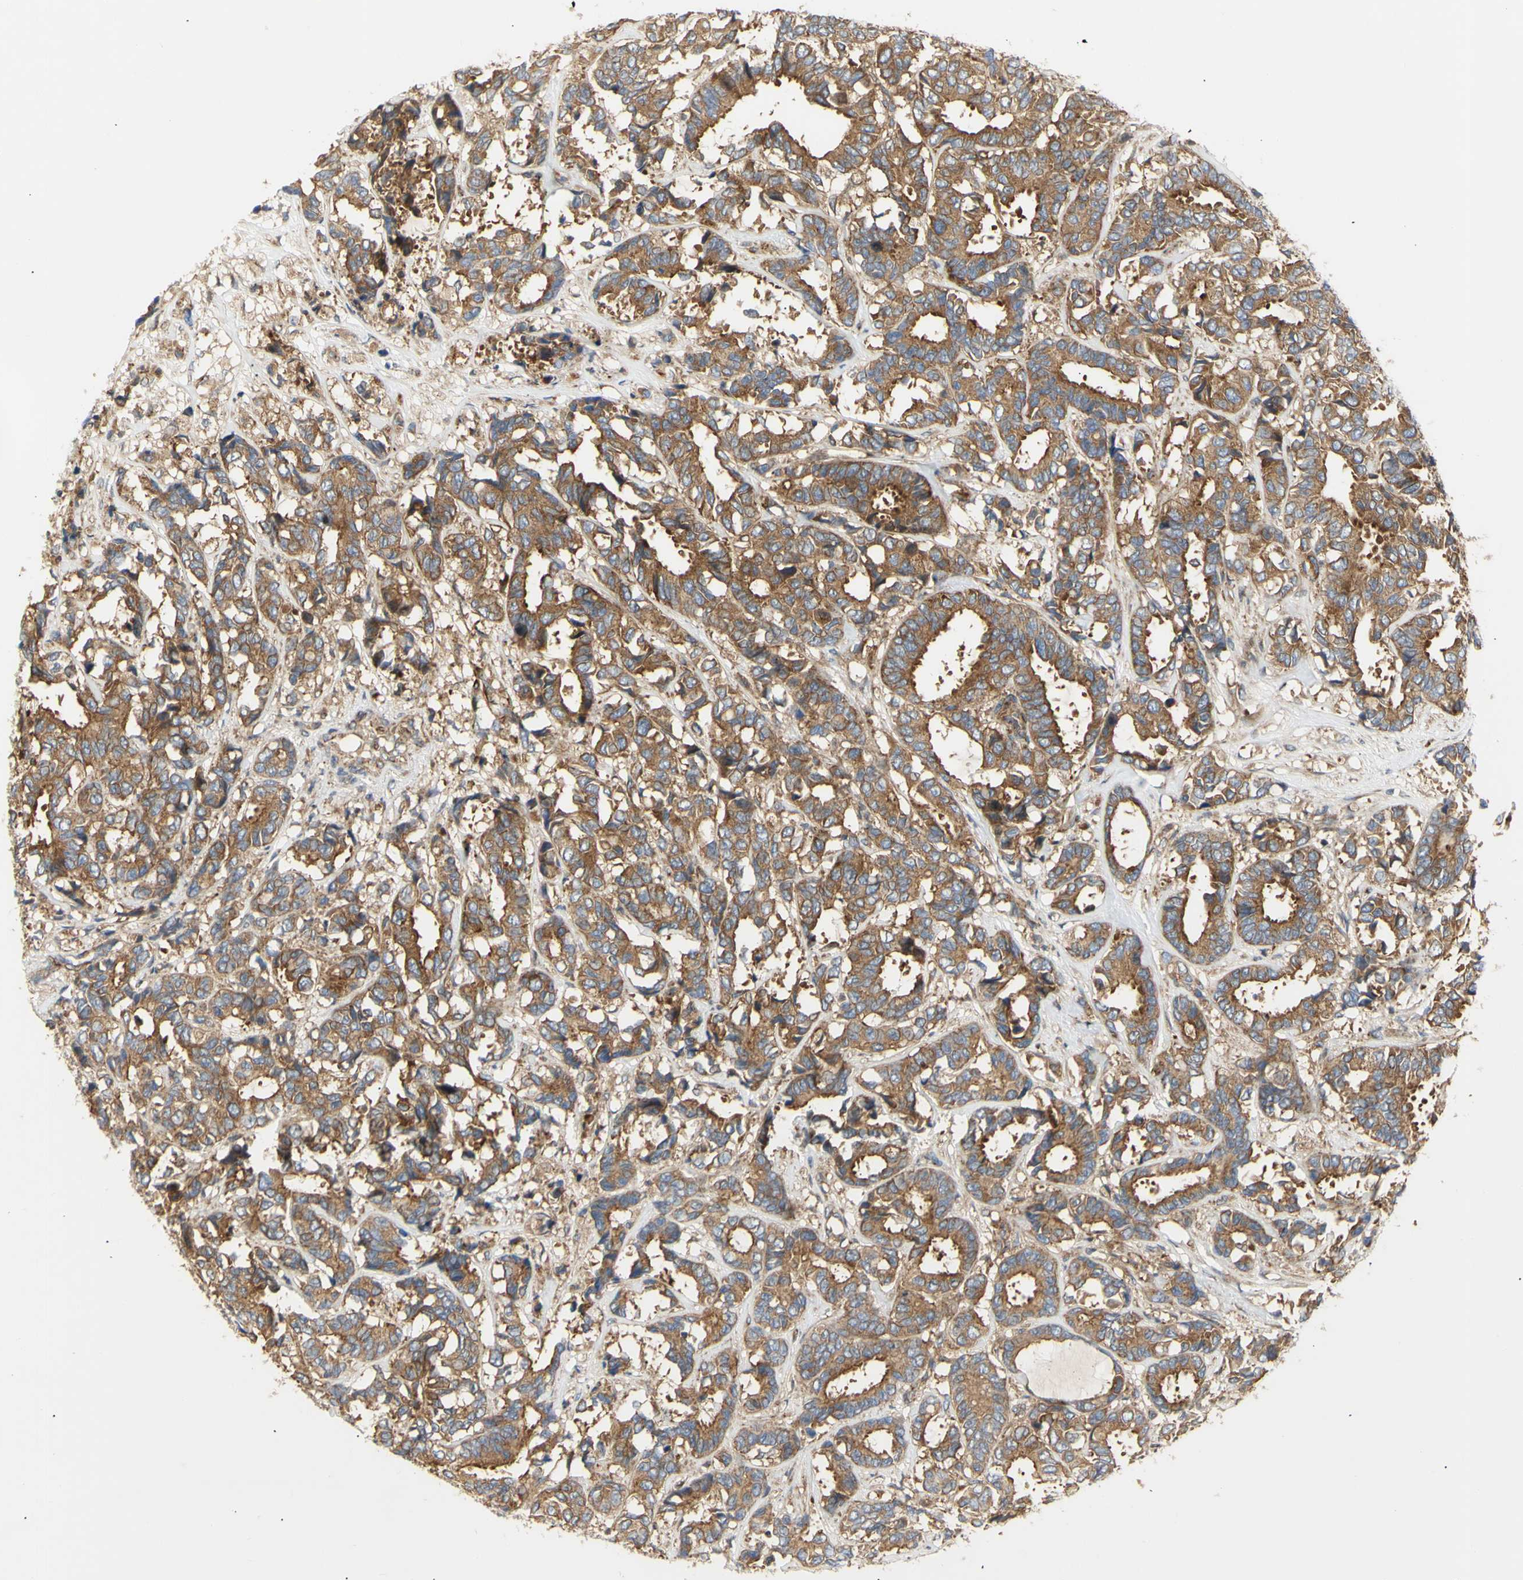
{"staining": {"intensity": "moderate", "quantity": ">75%", "location": "cytoplasmic/membranous"}, "tissue": "breast cancer", "cell_type": "Tumor cells", "image_type": "cancer", "snomed": [{"axis": "morphology", "description": "Duct carcinoma"}, {"axis": "topography", "description": "Breast"}], "caption": "Tumor cells reveal moderate cytoplasmic/membranous expression in about >75% of cells in breast cancer (invasive ductal carcinoma). The staining was performed using DAB (3,3'-diaminobenzidine) to visualize the protein expression in brown, while the nuclei were stained in blue with hematoxylin (Magnification: 20x).", "gene": "TUBG2", "patient": {"sex": "female", "age": 87}}